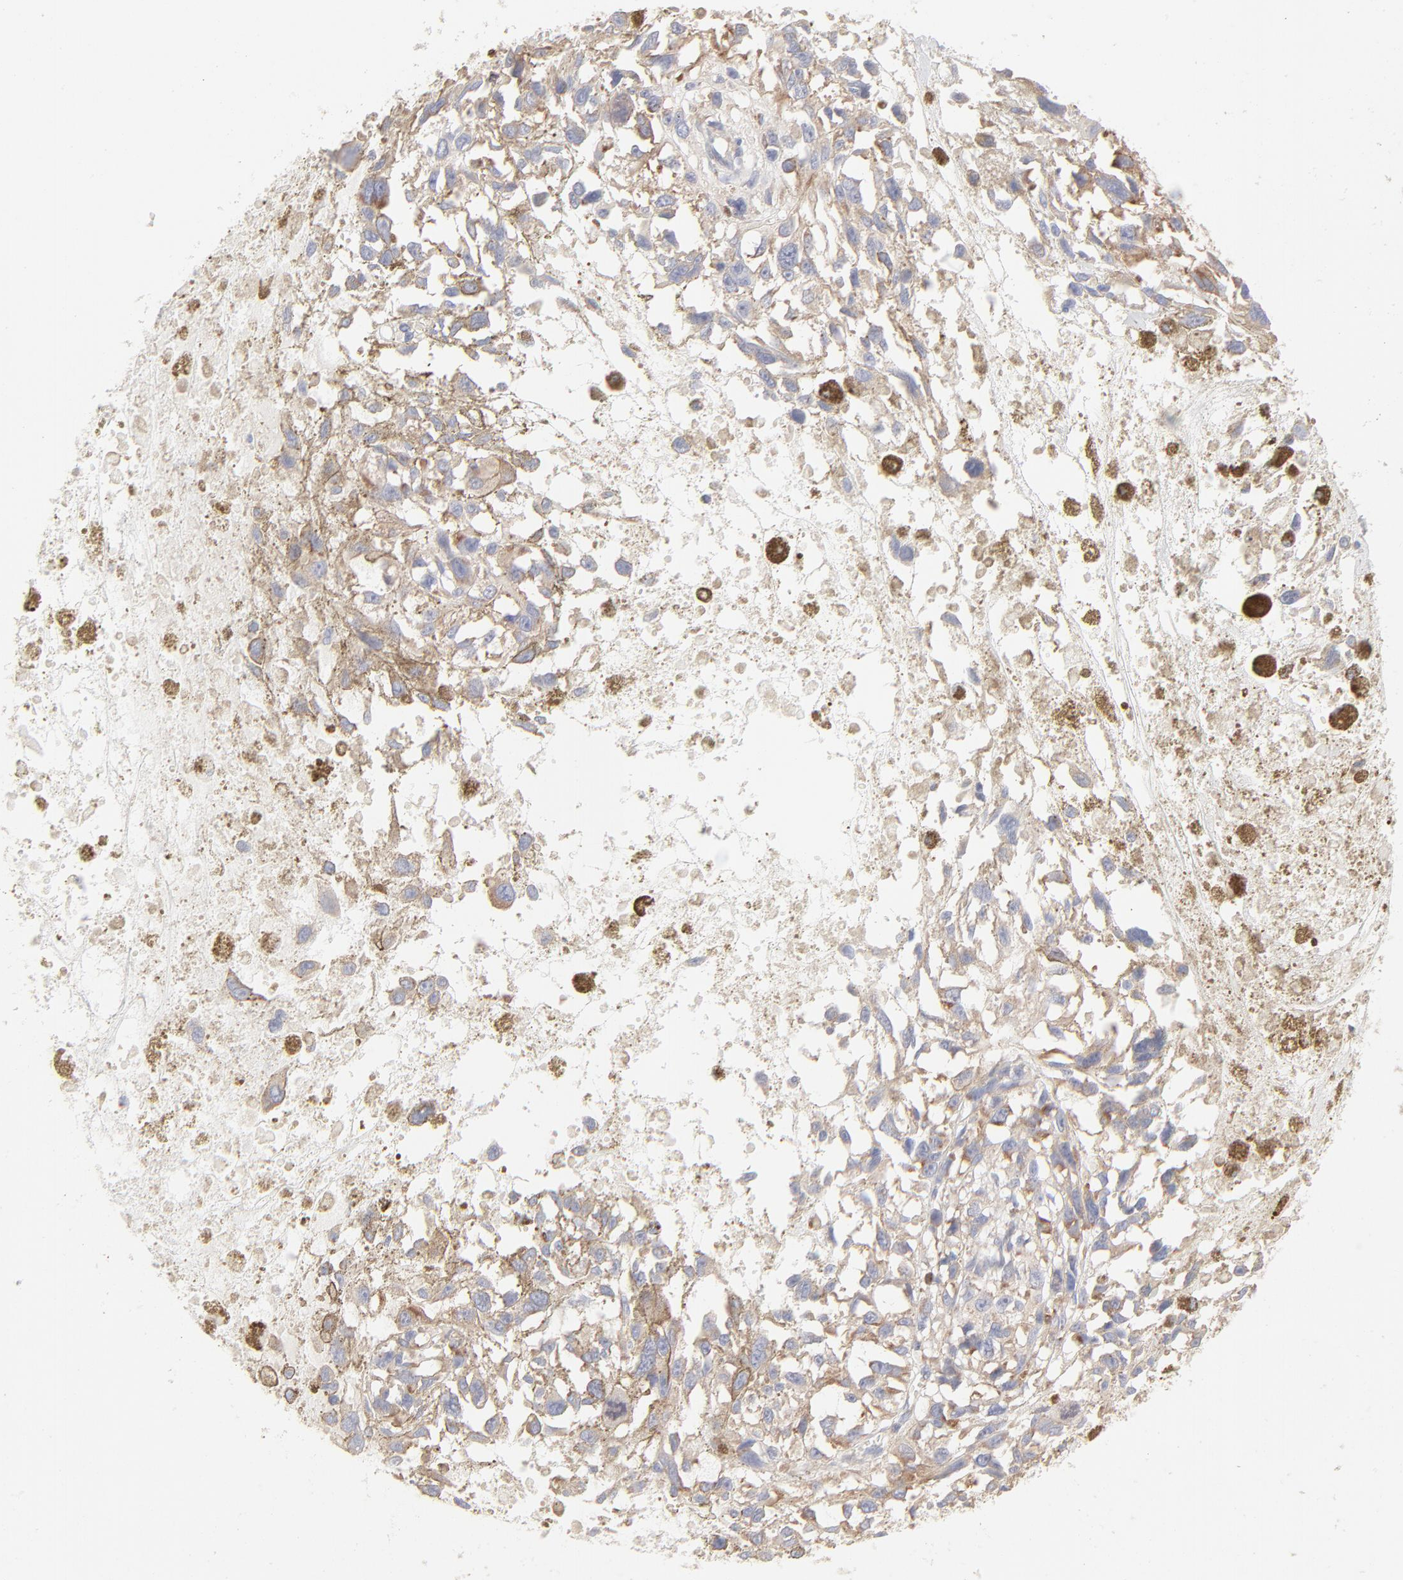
{"staining": {"intensity": "weak", "quantity": ">75%", "location": "cytoplasmic/membranous"}, "tissue": "melanoma", "cell_type": "Tumor cells", "image_type": "cancer", "snomed": [{"axis": "morphology", "description": "Malignant melanoma, Metastatic site"}, {"axis": "topography", "description": "Lymph node"}], "caption": "Immunohistochemistry image of human malignant melanoma (metastatic site) stained for a protein (brown), which reveals low levels of weak cytoplasmic/membranous staining in about >75% of tumor cells.", "gene": "RPS21", "patient": {"sex": "male", "age": 59}}